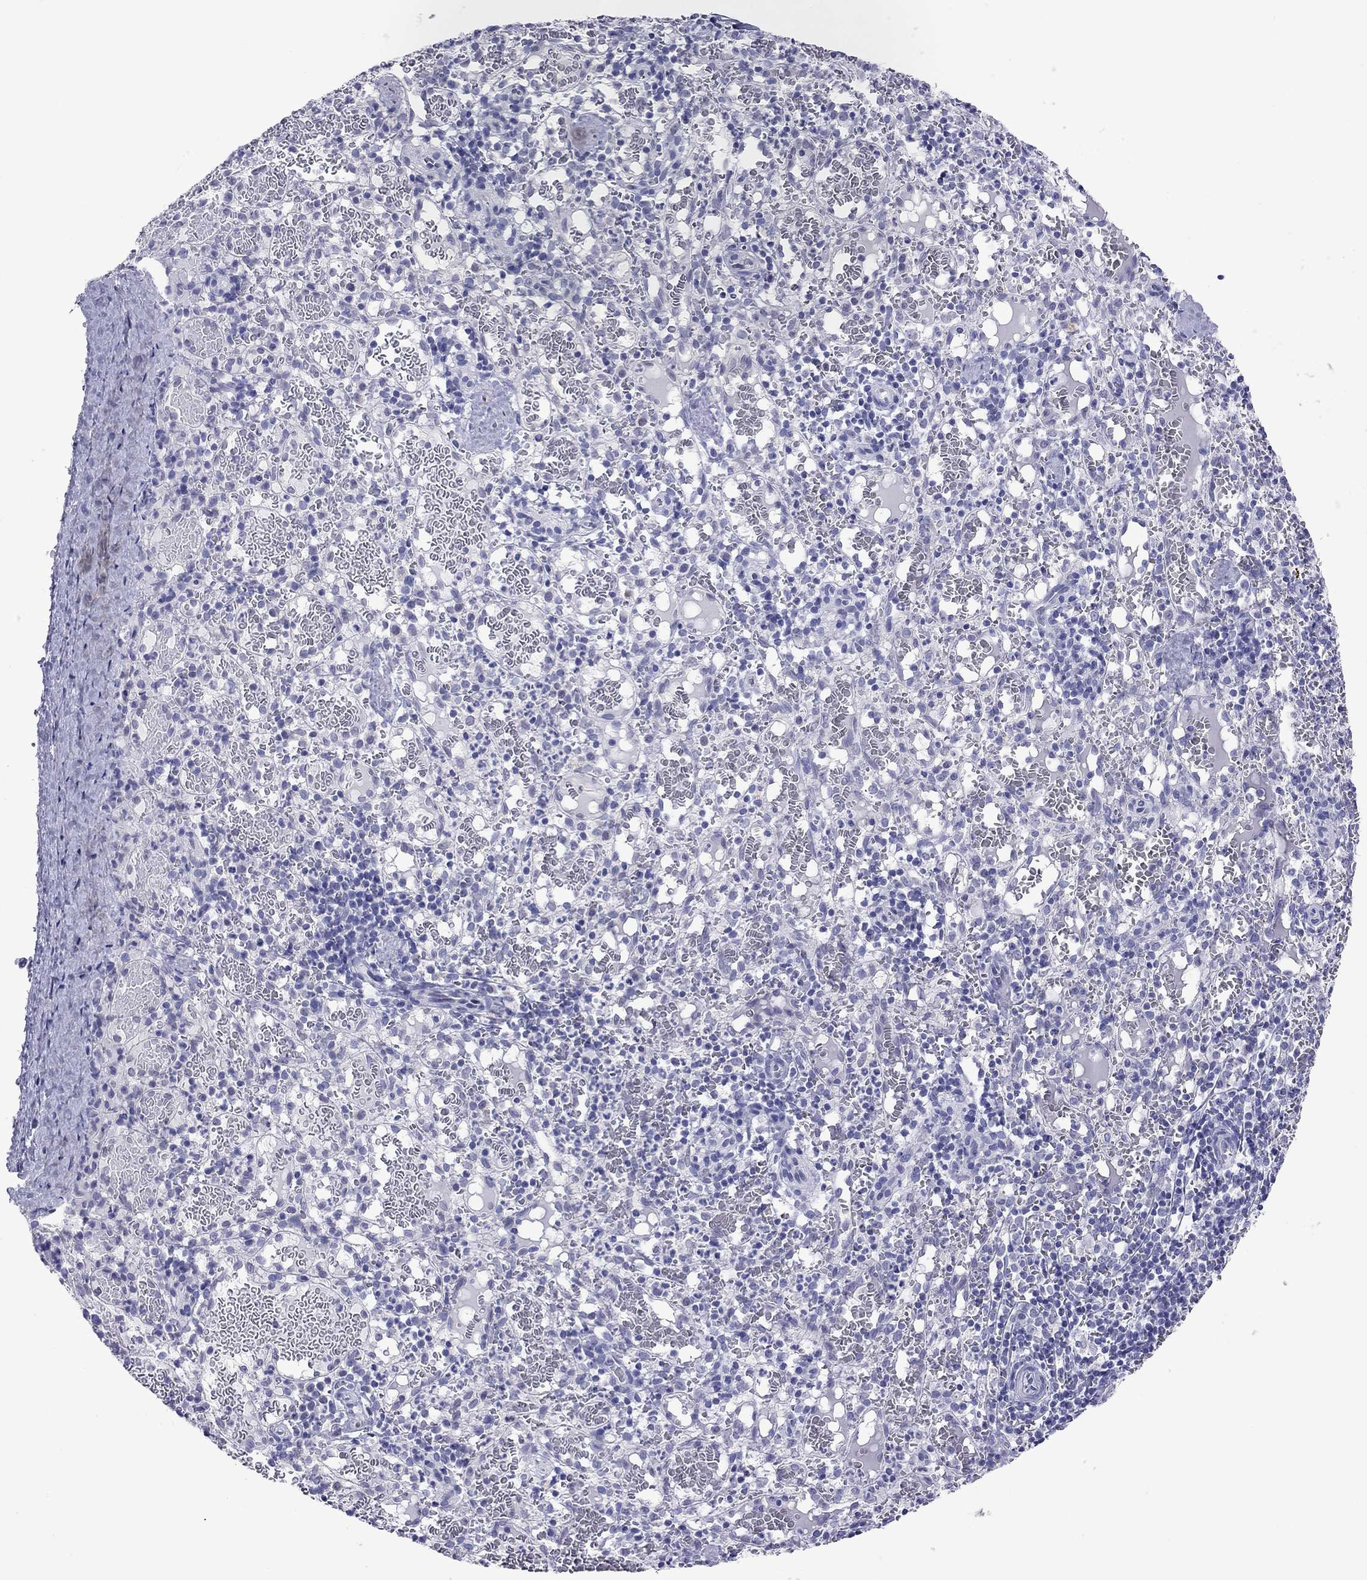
{"staining": {"intensity": "negative", "quantity": "none", "location": "none"}, "tissue": "spleen", "cell_type": "Cells in red pulp", "image_type": "normal", "snomed": [{"axis": "morphology", "description": "Normal tissue, NOS"}, {"axis": "topography", "description": "Spleen"}], "caption": "Cells in red pulp are negative for protein expression in normal human spleen. (IHC, brightfield microscopy, high magnification).", "gene": "ARMC12", "patient": {"sex": "male", "age": 11}}